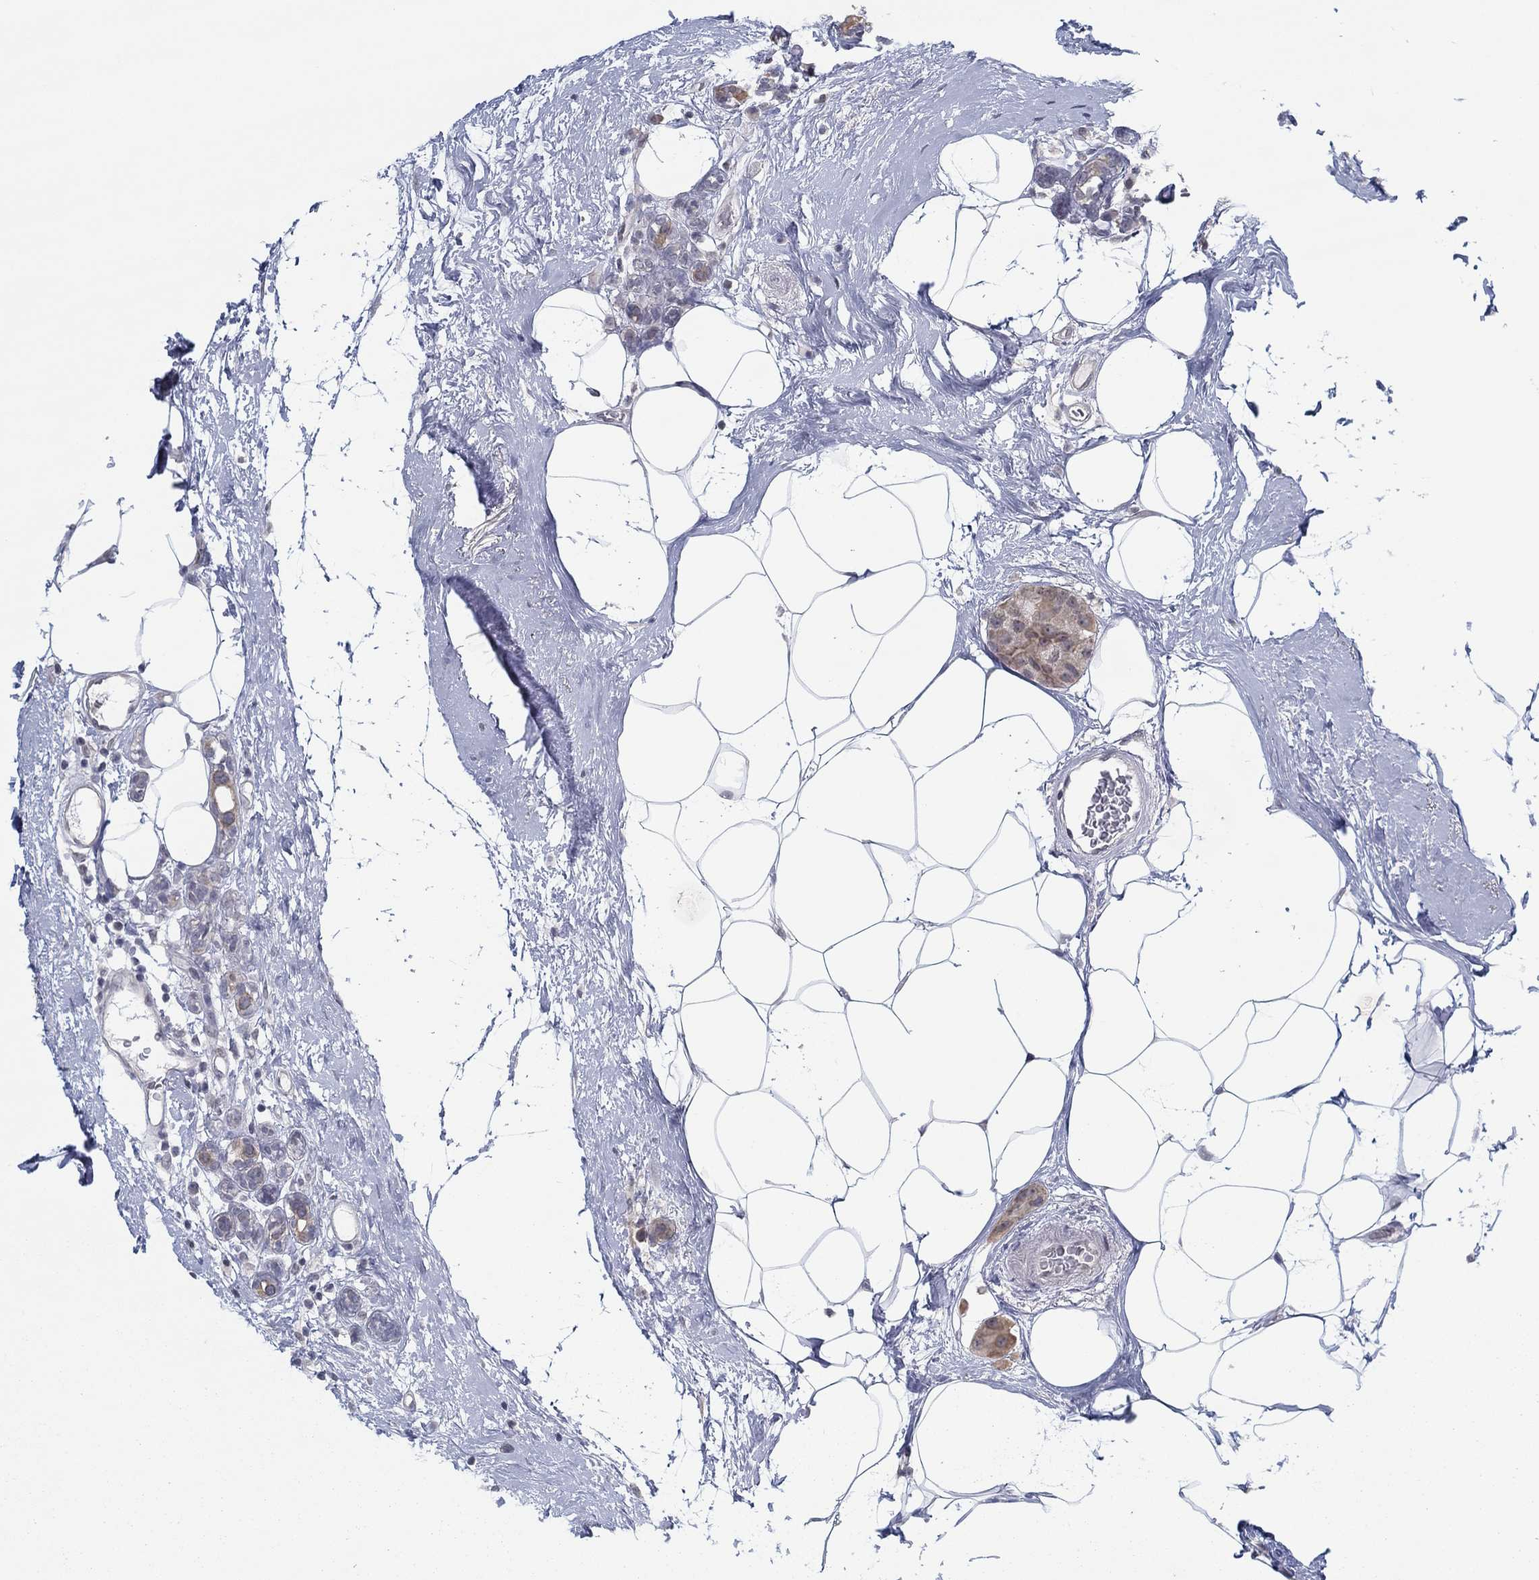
{"staining": {"intensity": "moderate", "quantity": "25%-75%", "location": "cytoplasmic/membranous"}, "tissue": "breast cancer", "cell_type": "Tumor cells", "image_type": "cancer", "snomed": [{"axis": "morphology", "description": "Duct carcinoma"}, {"axis": "topography", "description": "Breast"}], "caption": "The histopathology image reveals staining of breast cancer (intraductal carcinoma), revealing moderate cytoplasmic/membranous protein expression (brown color) within tumor cells.", "gene": "SLC22A2", "patient": {"sex": "female", "age": 45}}